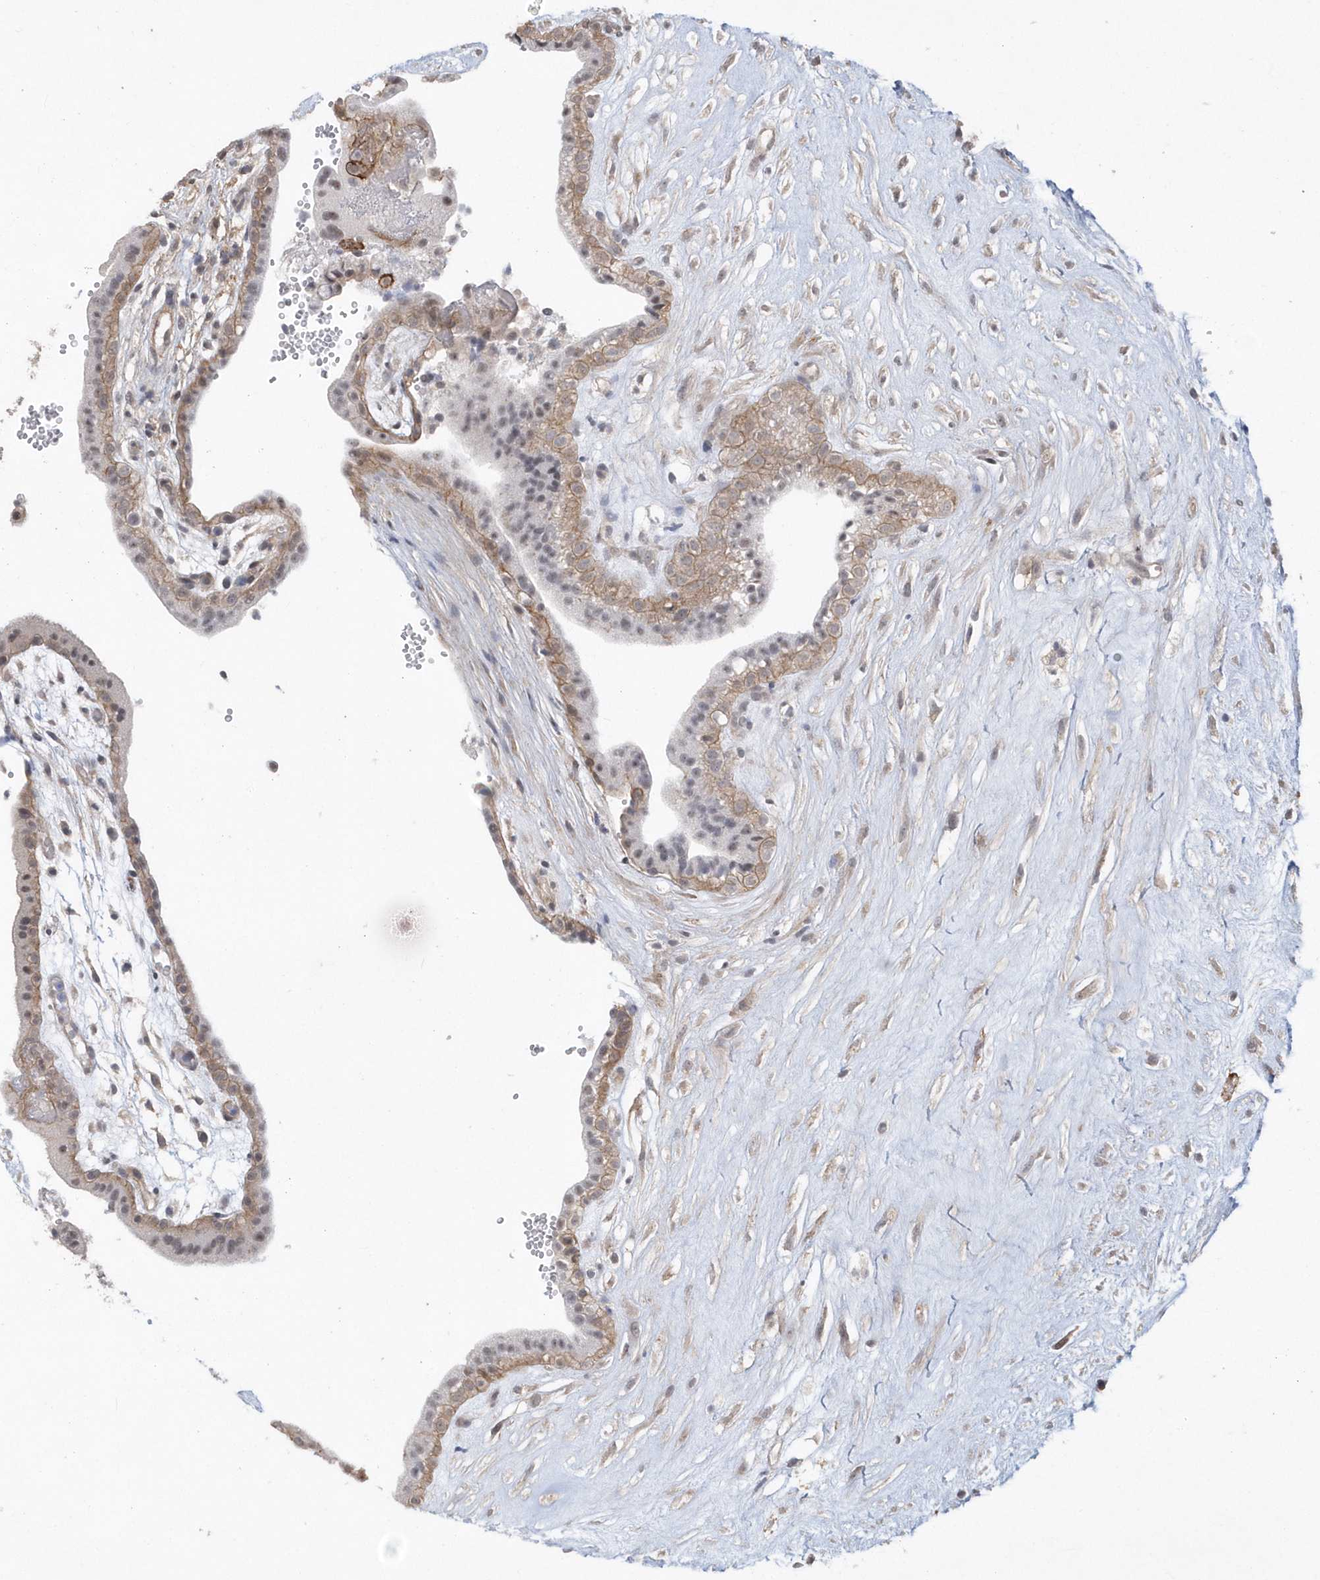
{"staining": {"intensity": "moderate", "quantity": ">75%", "location": "cytoplasmic/membranous"}, "tissue": "placenta", "cell_type": "Trophoblastic cells", "image_type": "normal", "snomed": [{"axis": "morphology", "description": "Normal tissue, NOS"}, {"axis": "topography", "description": "Placenta"}], "caption": "This is a micrograph of immunohistochemistry (IHC) staining of normal placenta, which shows moderate expression in the cytoplasmic/membranous of trophoblastic cells.", "gene": "CRIP3", "patient": {"sex": "female", "age": 18}}